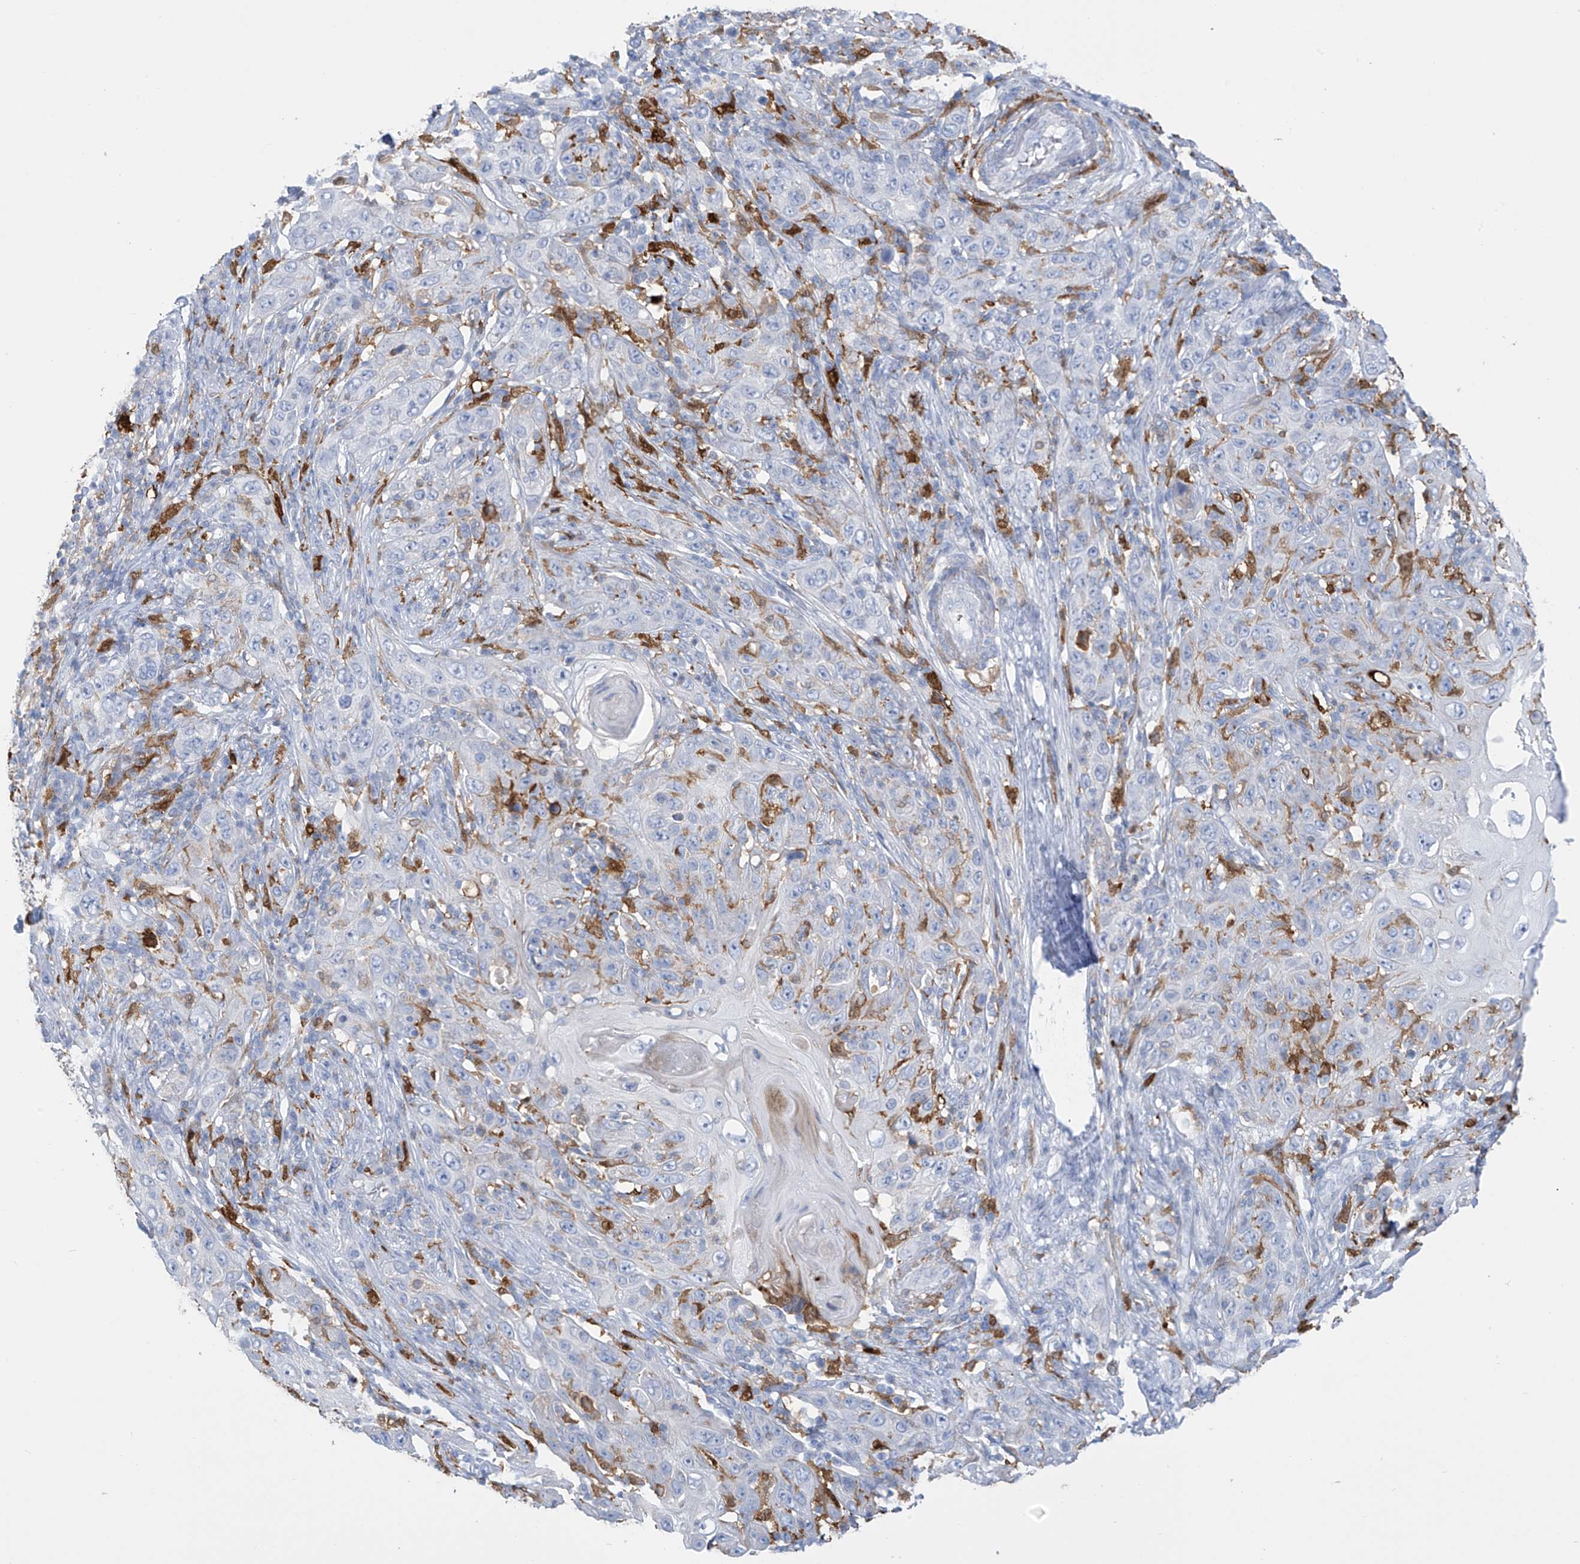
{"staining": {"intensity": "negative", "quantity": "none", "location": "none"}, "tissue": "skin cancer", "cell_type": "Tumor cells", "image_type": "cancer", "snomed": [{"axis": "morphology", "description": "Squamous cell carcinoma, NOS"}, {"axis": "topography", "description": "Skin"}], "caption": "Human skin cancer (squamous cell carcinoma) stained for a protein using immunohistochemistry exhibits no staining in tumor cells.", "gene": "TRMT2B", "patient": {"sex": "female", "age": 88}}